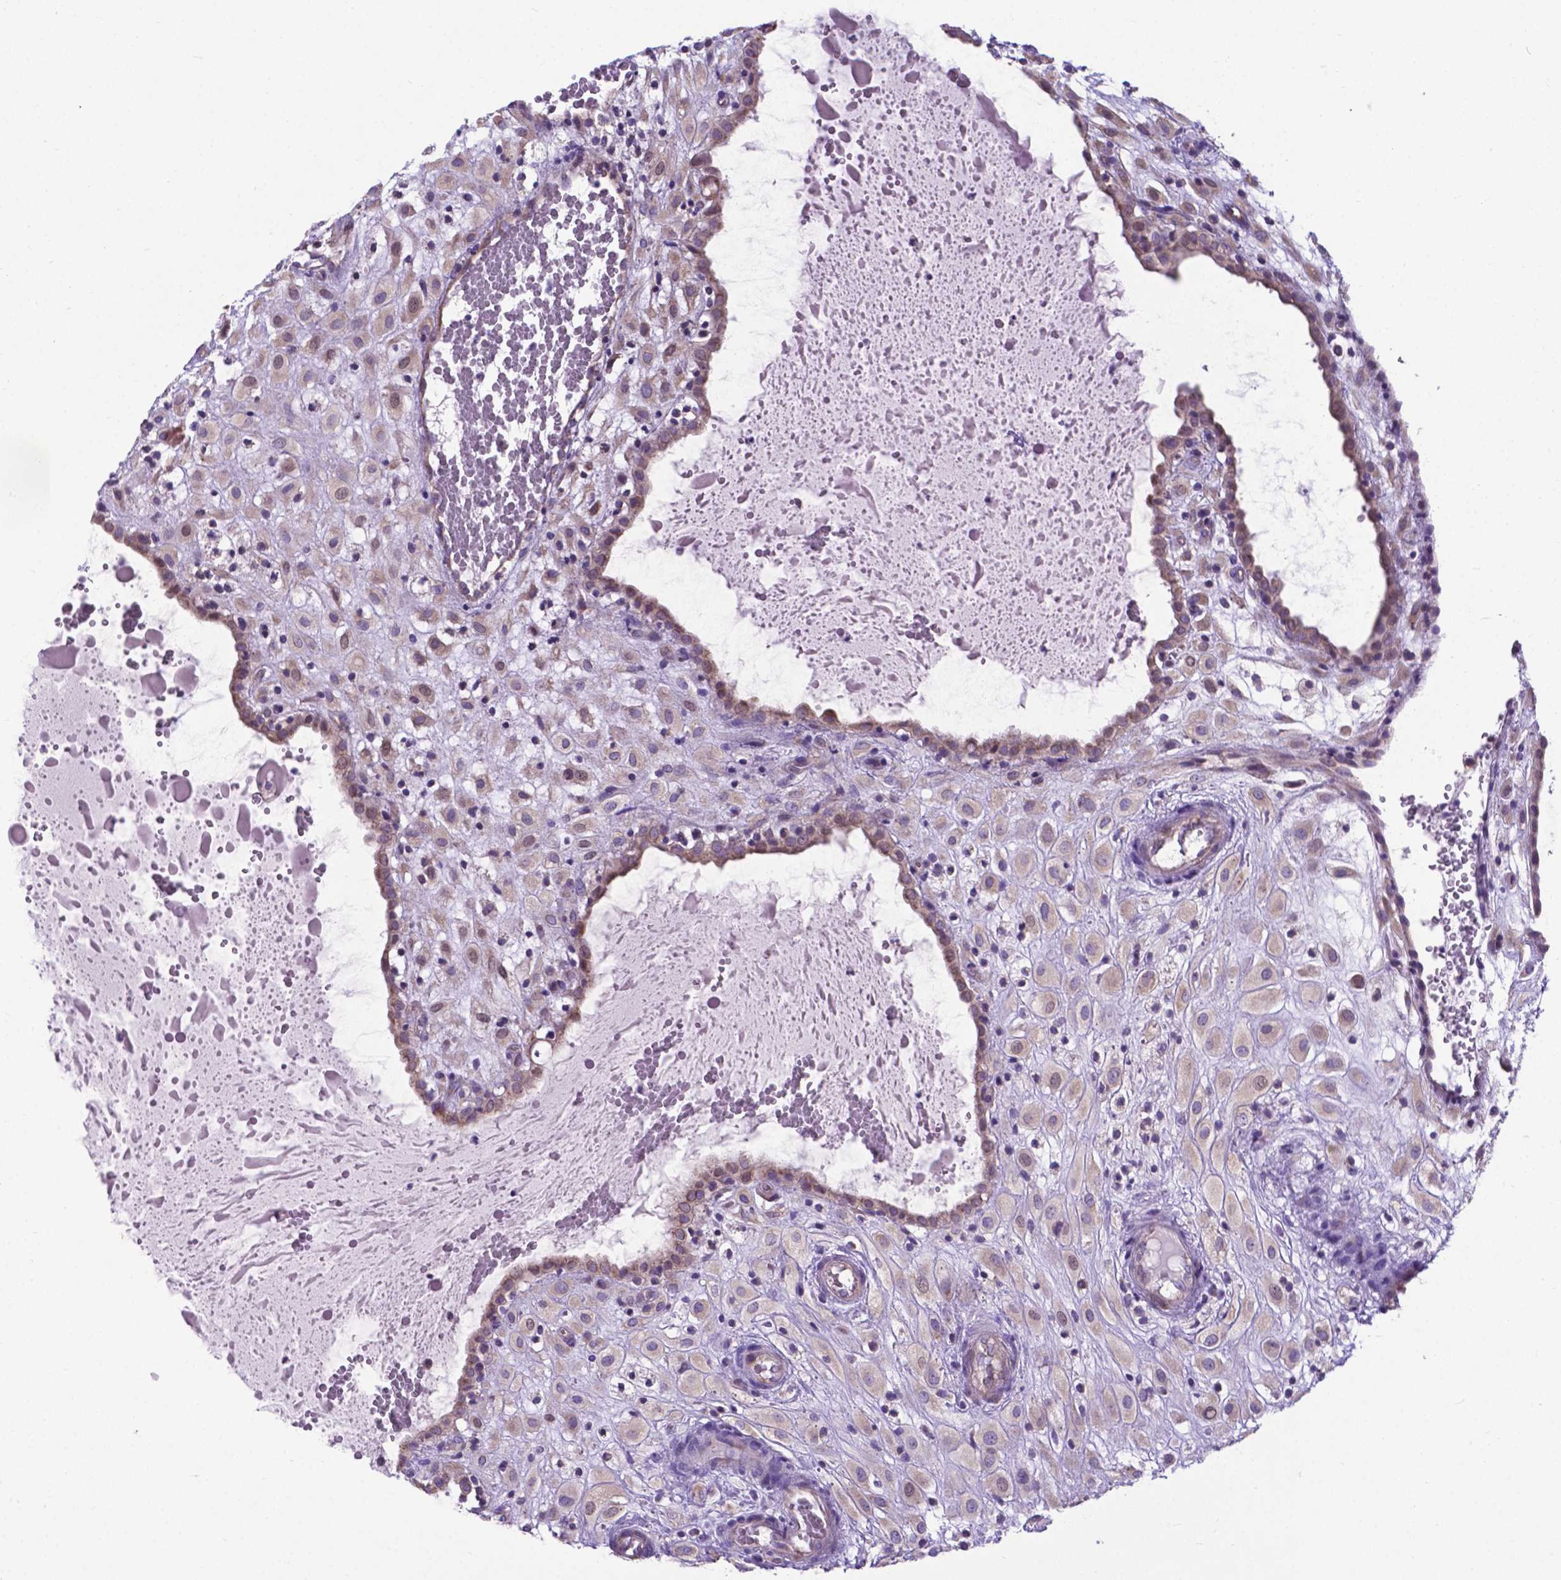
{"staining": {"intensity": "weak", "quantity": ">75%", "location": "cytoplasmic/membranous"}, "tissue": "placenta", "cell_type": "Decidual cells", "image_type": "normal", "snomed": [{"axis": "morphology", "description": "Normal tissue, NOS"}, {"axis": "topography", "description": "Placenta"}], "caption": "Placenta stained for a protein (brown) displays weak cytoplasmic/membranous positive positivity in approximately >75% of decidual cells.", "gene": "RPL6", "patient": {"sex": "female", "age": 24}}